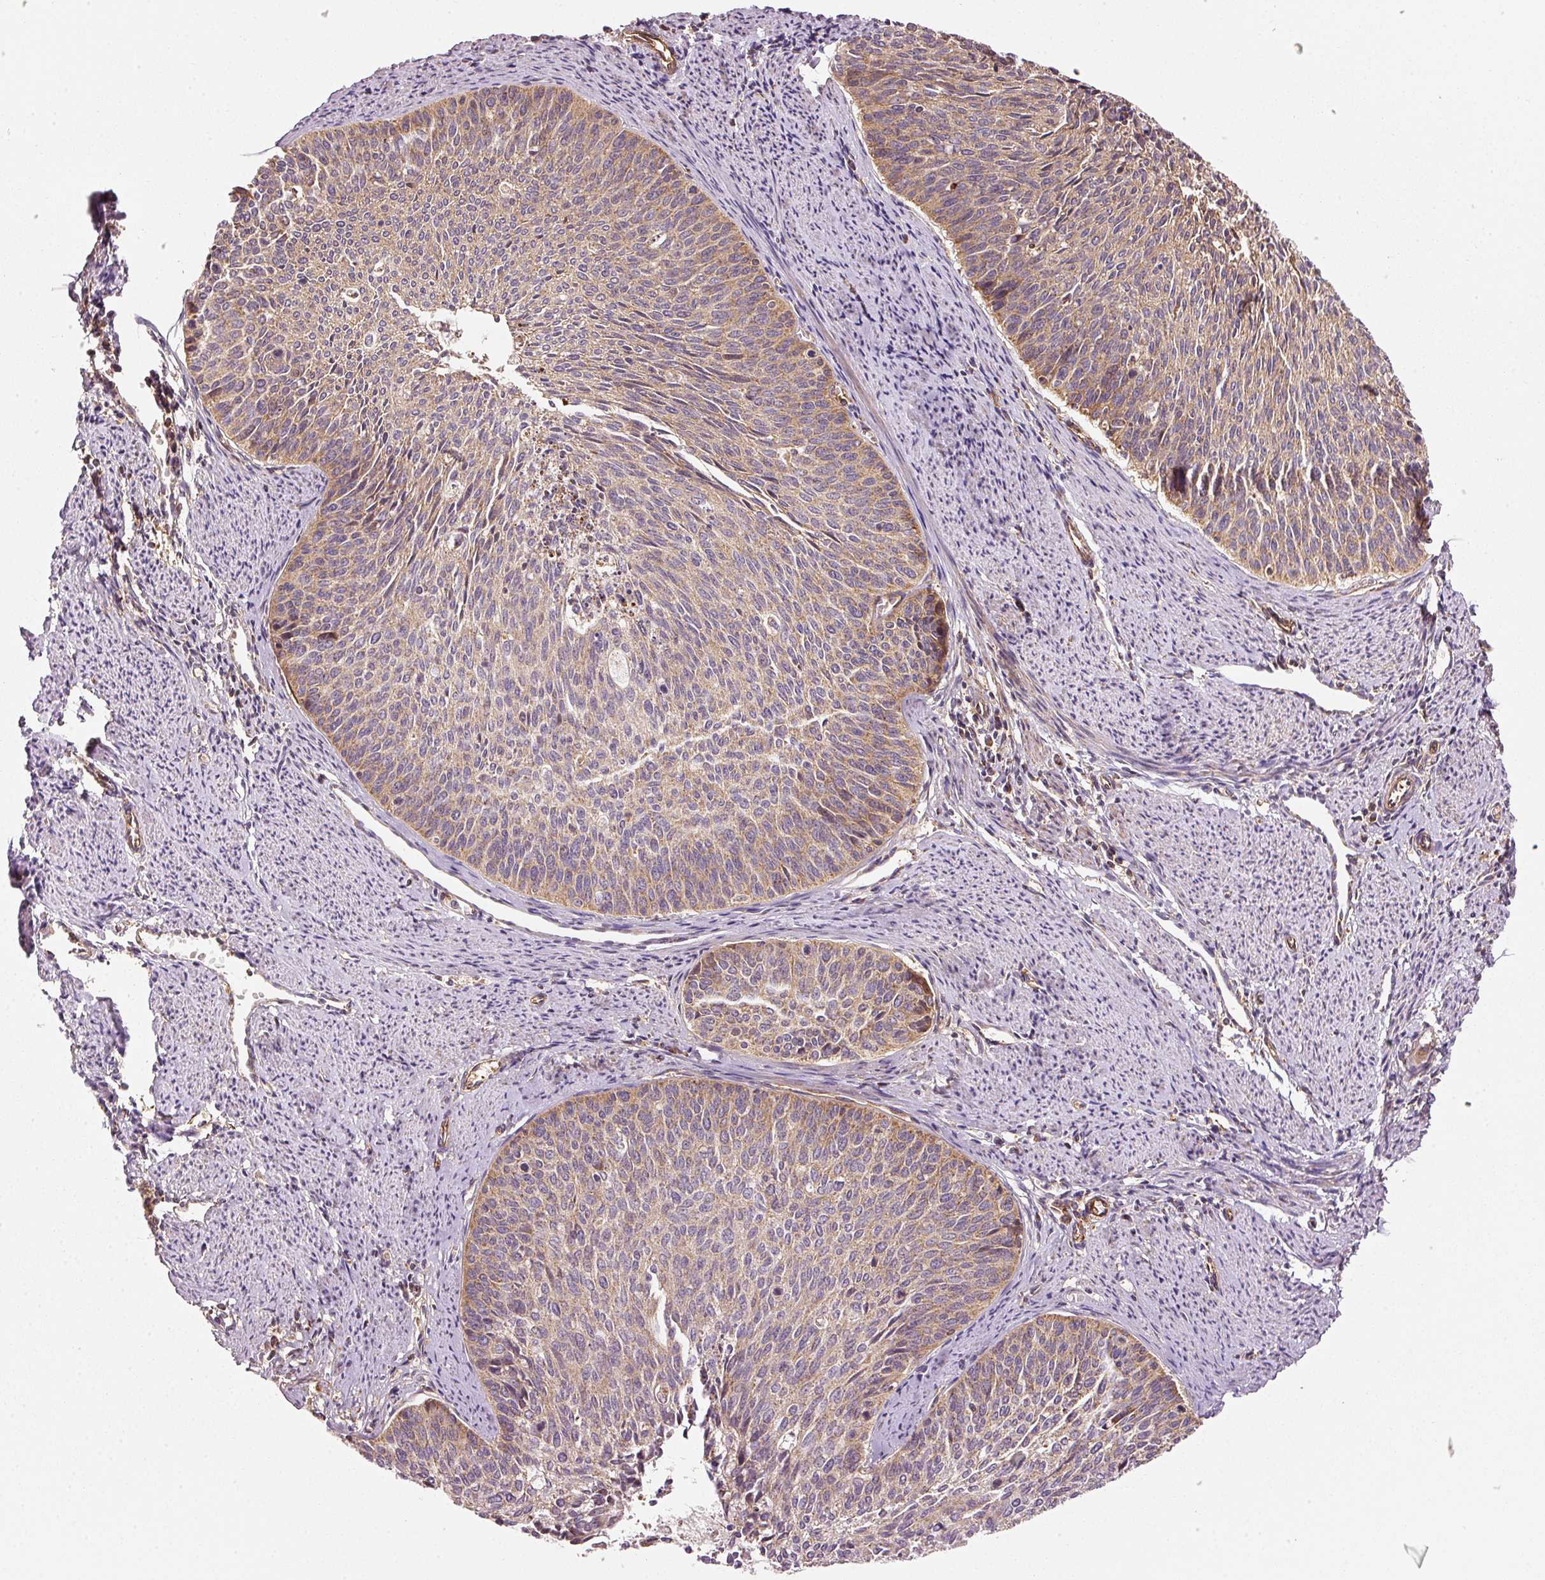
{"staining": {"intensity": "moderate", "quantity": "25%-75%", "location": "cytoplasmic/membranous"}, "tissue": "cervical cancer", "cell_type": "Tumor cells", "image_type": "cancer", "snomed": [{"axis": "morphology", "description": "Squamous cell carcinoma, NOS"}, {"axis": "topography", "description": "Cervix"}], "caption": "A histopathology image showing moderate cytoplasmic/membranous expression in about 25%-75% of tumor cells in cervical cancer, as visualized by brown immunohistochemical staining.", "gene": "ISCU", "patient": {"sex": "female", "age": 55}}